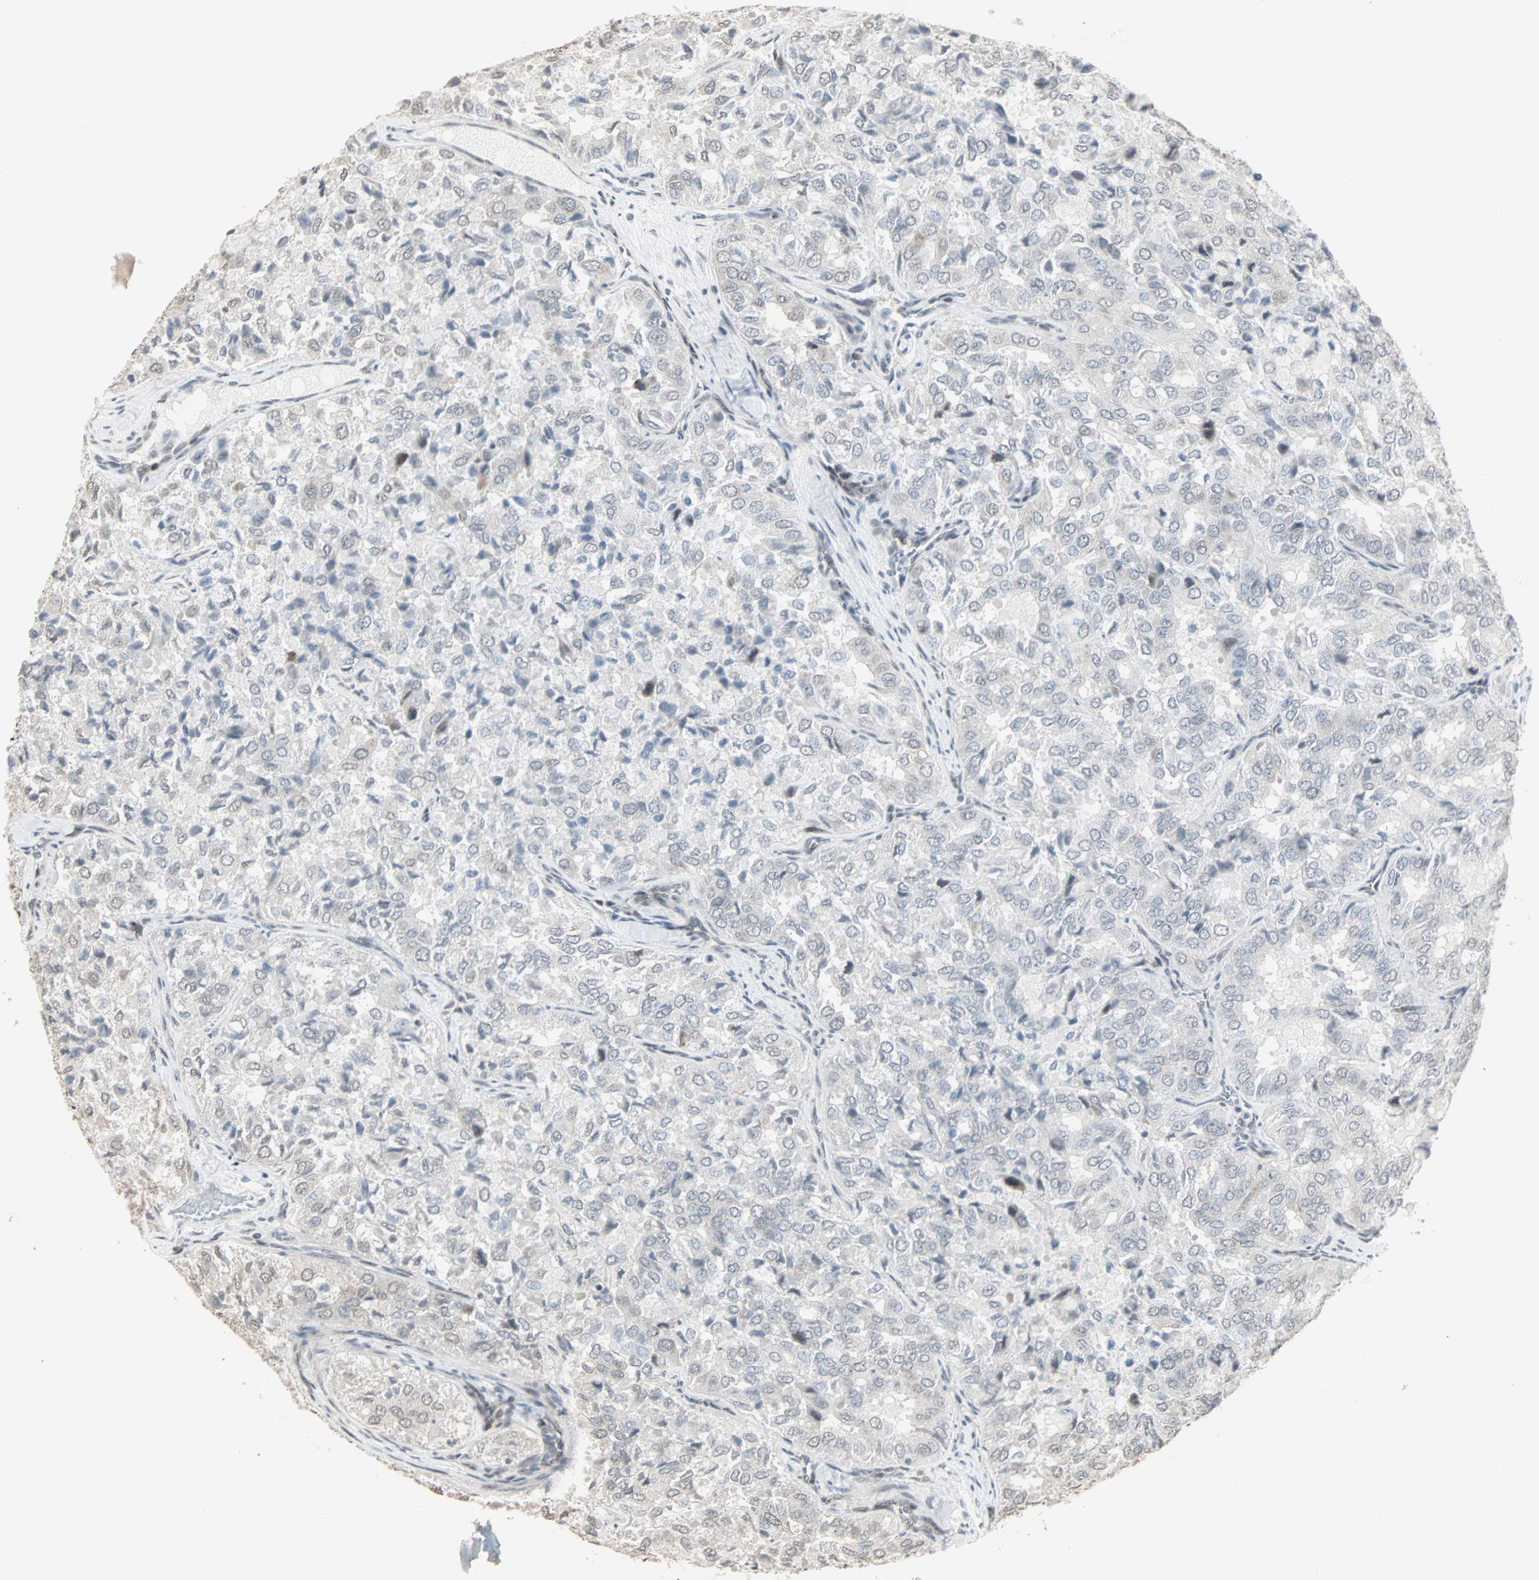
{"staining": {"intensity": "negative", "quantity": "none", "location": "none"}, "tissue": "thyroid cancer", "cell_type": "Tumor cells", "image_type": "cancer", "snomed": [{"axis": "morphology", "description": "Follicular adenoma carcinoma, NOS"}, {"axis": "topography", "description": "Thyroid gland"}], "caption": "Micrograph shows no significant protein expression in tumor cells of thyroid follicular adenoma carcinoma. (IHC, brightfield microscopy, high magnification).", "gene": "CBLC", "patient": {"sex": "male", "age": 75}}